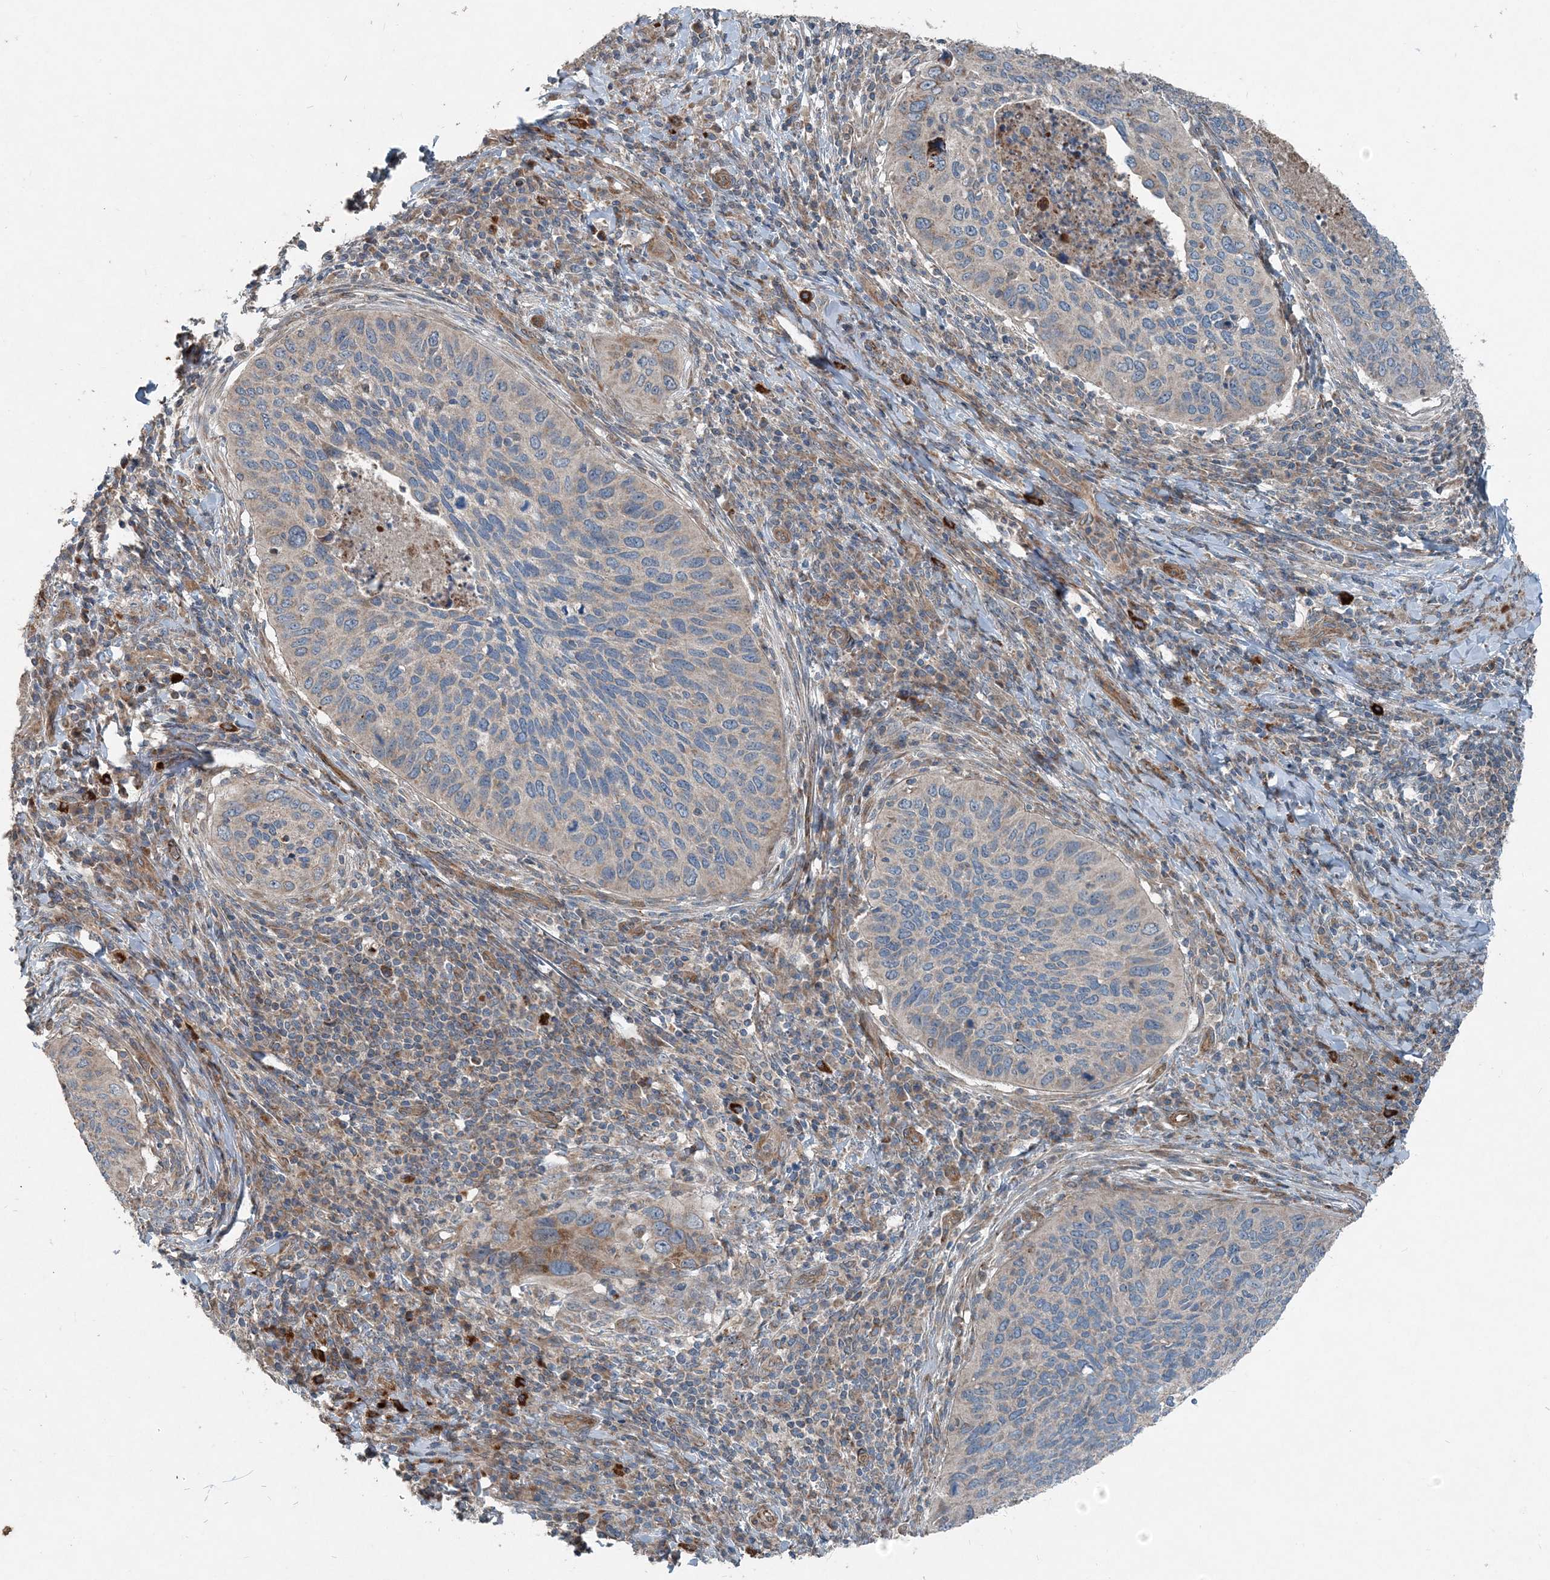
{"staining": {"intensity": "negative", "quantity": "none", "location": "none"}, "tissue": "cervical cancer", "cell_type": "Tumor cells", "image_type": "cancer", "snomed": [{"axis": "morphology", "description": "Squamous cell carcinoma, NOS"}, {"axis": "topography", "description": "Cervix"}], "caption": "IHC of human cervical squamous cell carcinoma reveals no expression in tumor cells.", "gene": "INTU", "patient": {"sex": "female", "age": 38}}